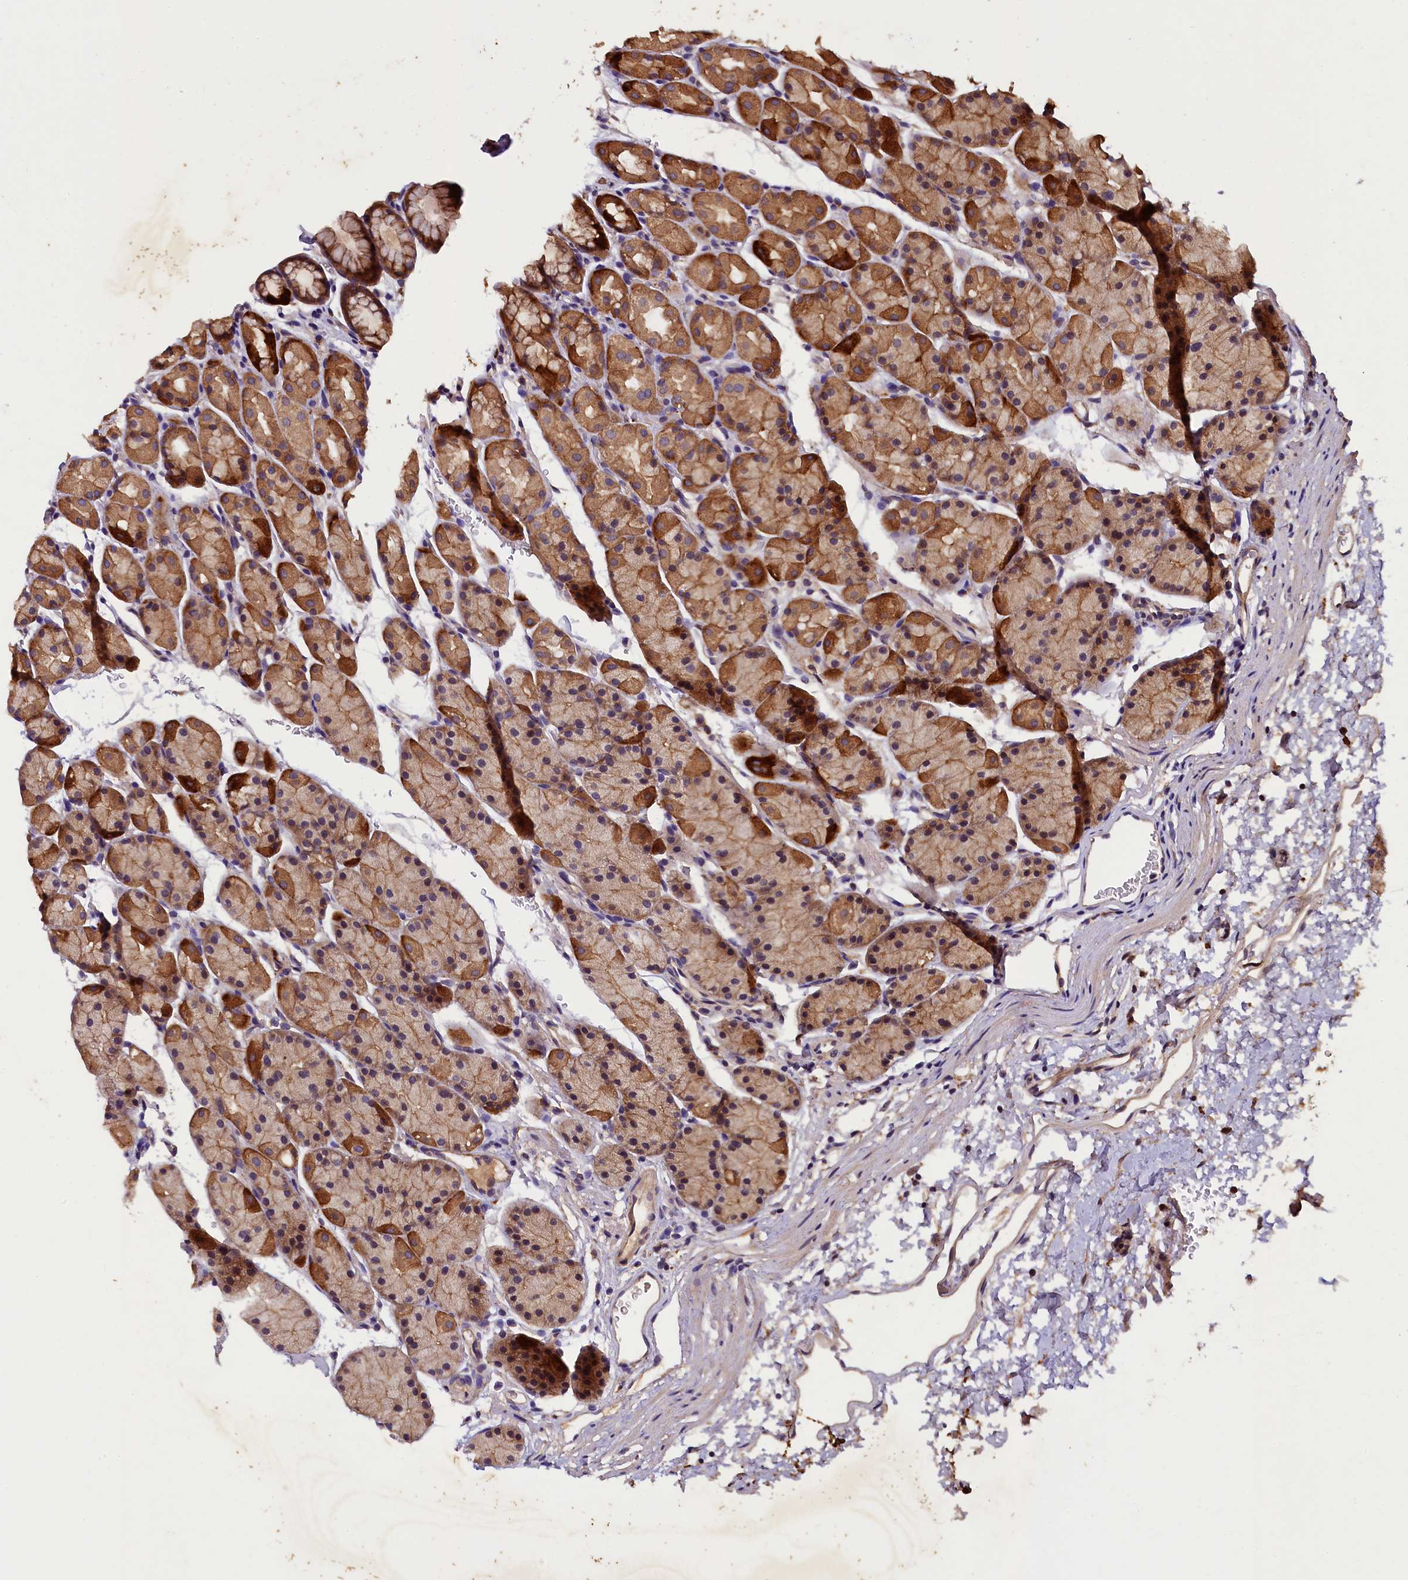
{"staining": {"intensity": "moderate", "quantity": ">75%", "location": "cytoplasmic/membranous"}, "tissue": "stomach", "cell_type": "Glandular cells", "image_type": "normal", "snomed": [{"axis": "morphology", "description": "Normal tissue, NOS"}, {"axis": "topography", "description": "Stomach, upper"}, {"axis": "topography", "description": "Stomach"}], "caption": "Immunohistochemical staining of normal human stomach reveals moderate cytoplasmic/membranous protein staining in about >75% of glandular cells. (brown staining indicates protein expression, while blue staining denotes nuclei).", "gene": "PLXNB1", "patient": {"sex": "male", "age": 47}}